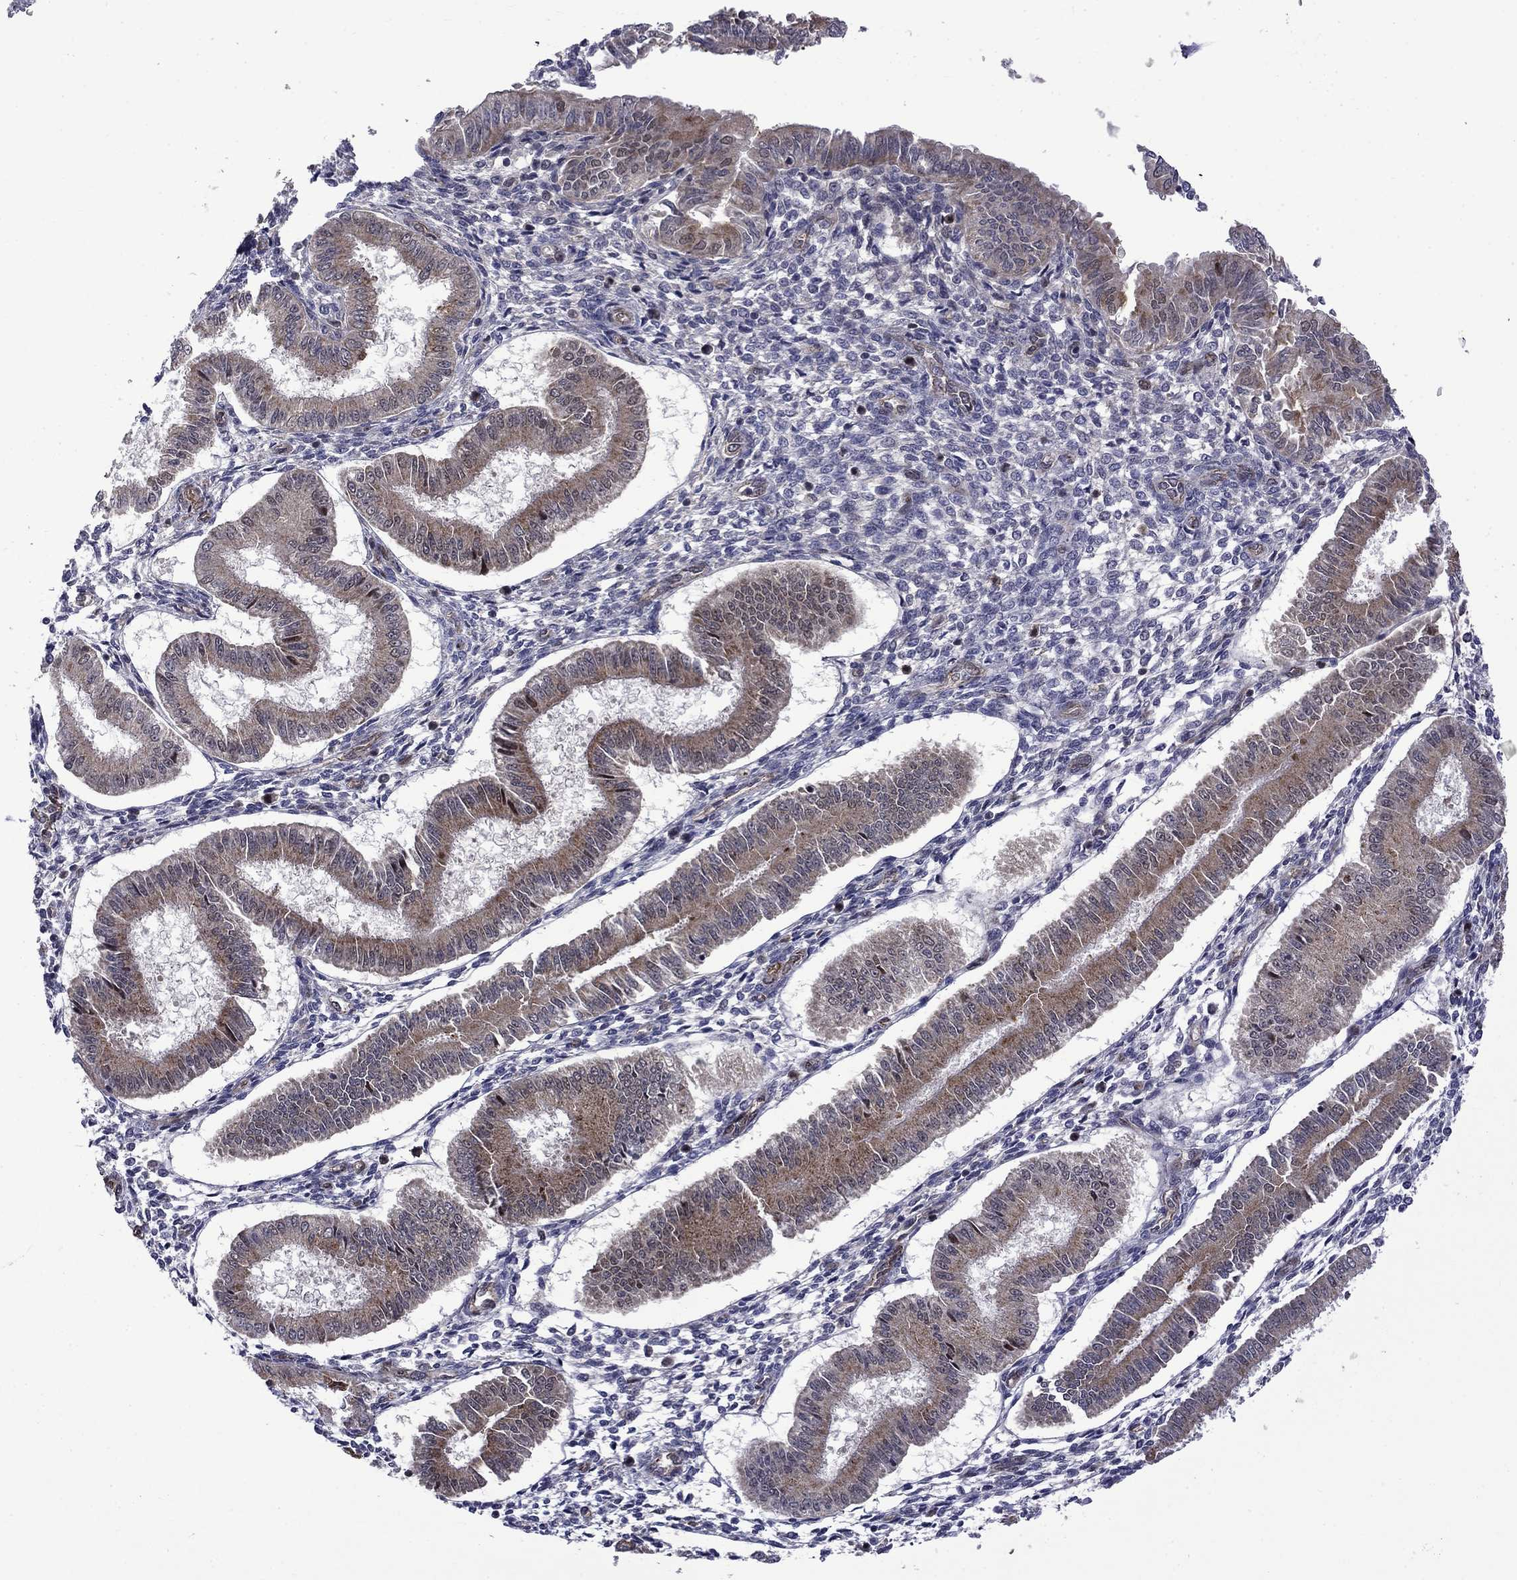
{"staining": {"intensity": "negative", "quantity": "none", "location": "none"}, "tissue": "endometrium", "cell_type": "Cells in endometrial stroma", "image_type": "normal", "snomed": [{"axis": "morphology", "description": "Normal tissue, NOS"}, {"axis": "topography", "description": "Endometrium"}], "caption": "Immunohistochemistry histopathology image of normal endometrium: human endometrium stained with DAB demonstrates no significant protein staining in cells in endometrial stroma.", "gene": "KPNA3", "patient": {"sex": "female", "age": 43}}